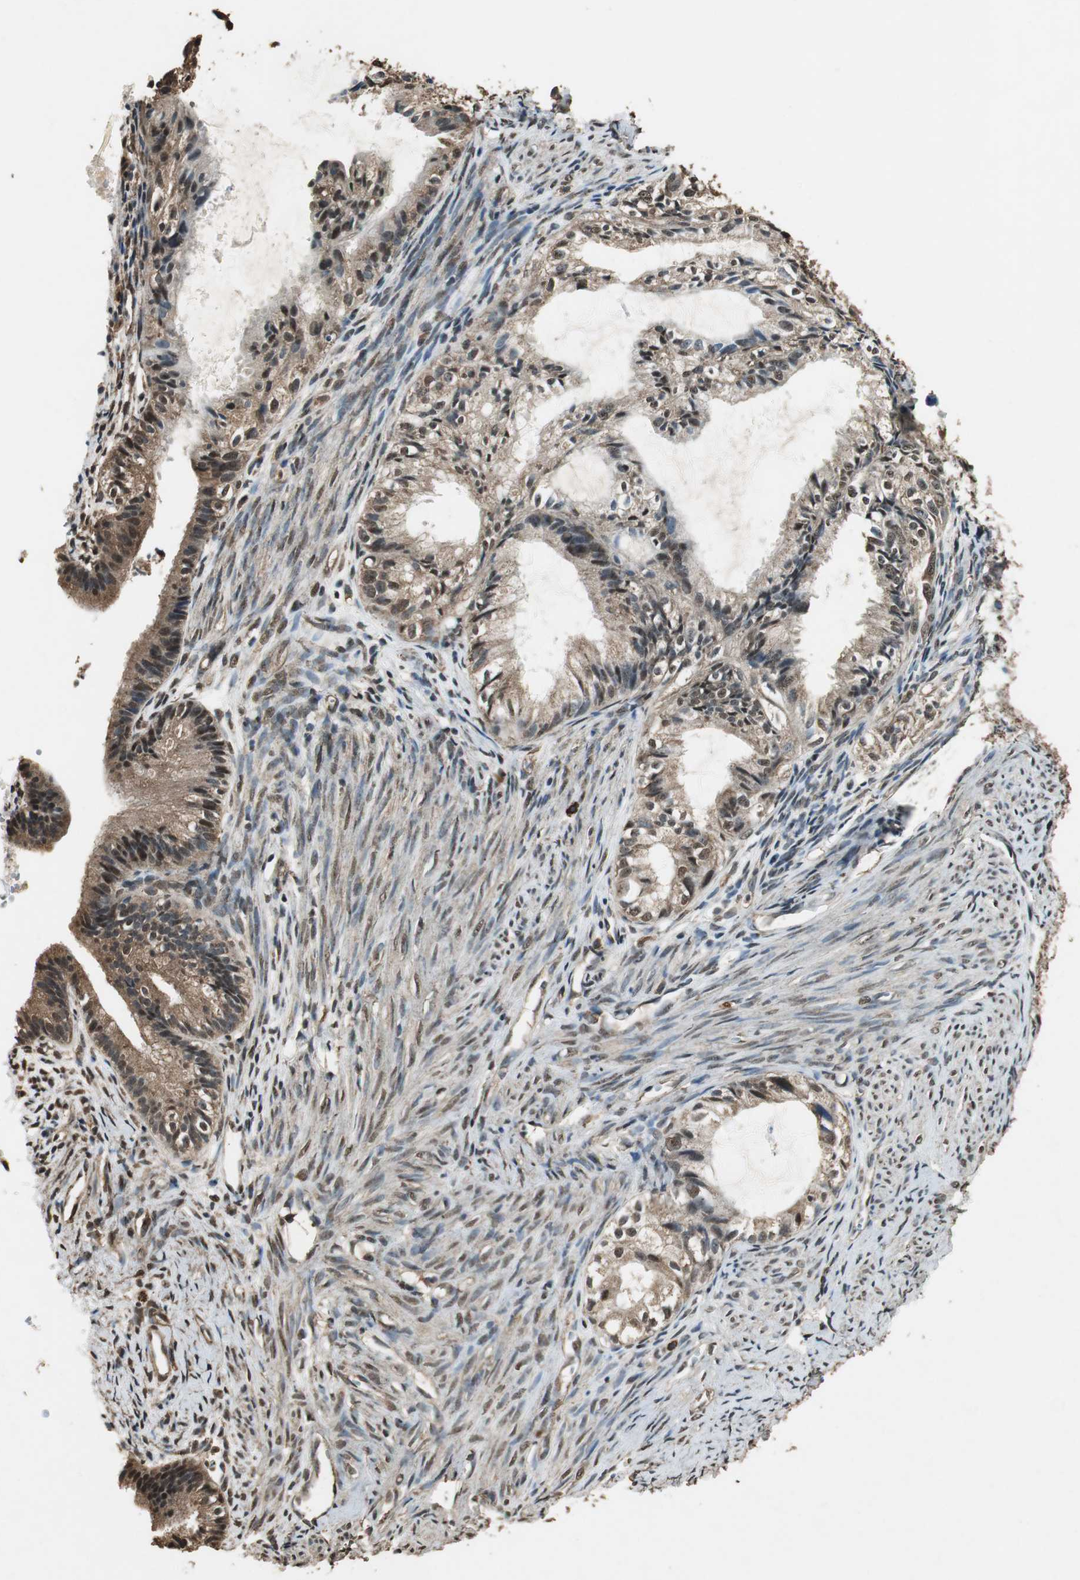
{"staining": {"intensity": "strong", "quantity": ">75%", "location": "cytoplasmic/membranous,nuclear"}, "tissue": "cervical cancer", "cell_type": "Tumor cells", "image_type": "cancer", "snomed": [{"axis": "morphology", "description": "Normal tissue, NOS"}, {"axis": "morphology", "description": "Adenocarcinoma, NOS"}, {"axis": "topography", "description": "Cervix"}, {"axis": "topography", "description": "Endometrium"}], "caption": "The photomicrograph demonstrates immunohistochemical staining of adenocarcinoma (cervical). There is strong cytoplasmic/membranous and nuclear positivity is present in about >75% of tumor cells.", "gene": "PPP1R13B", "patient": {"sex": "female", "age": 86}}